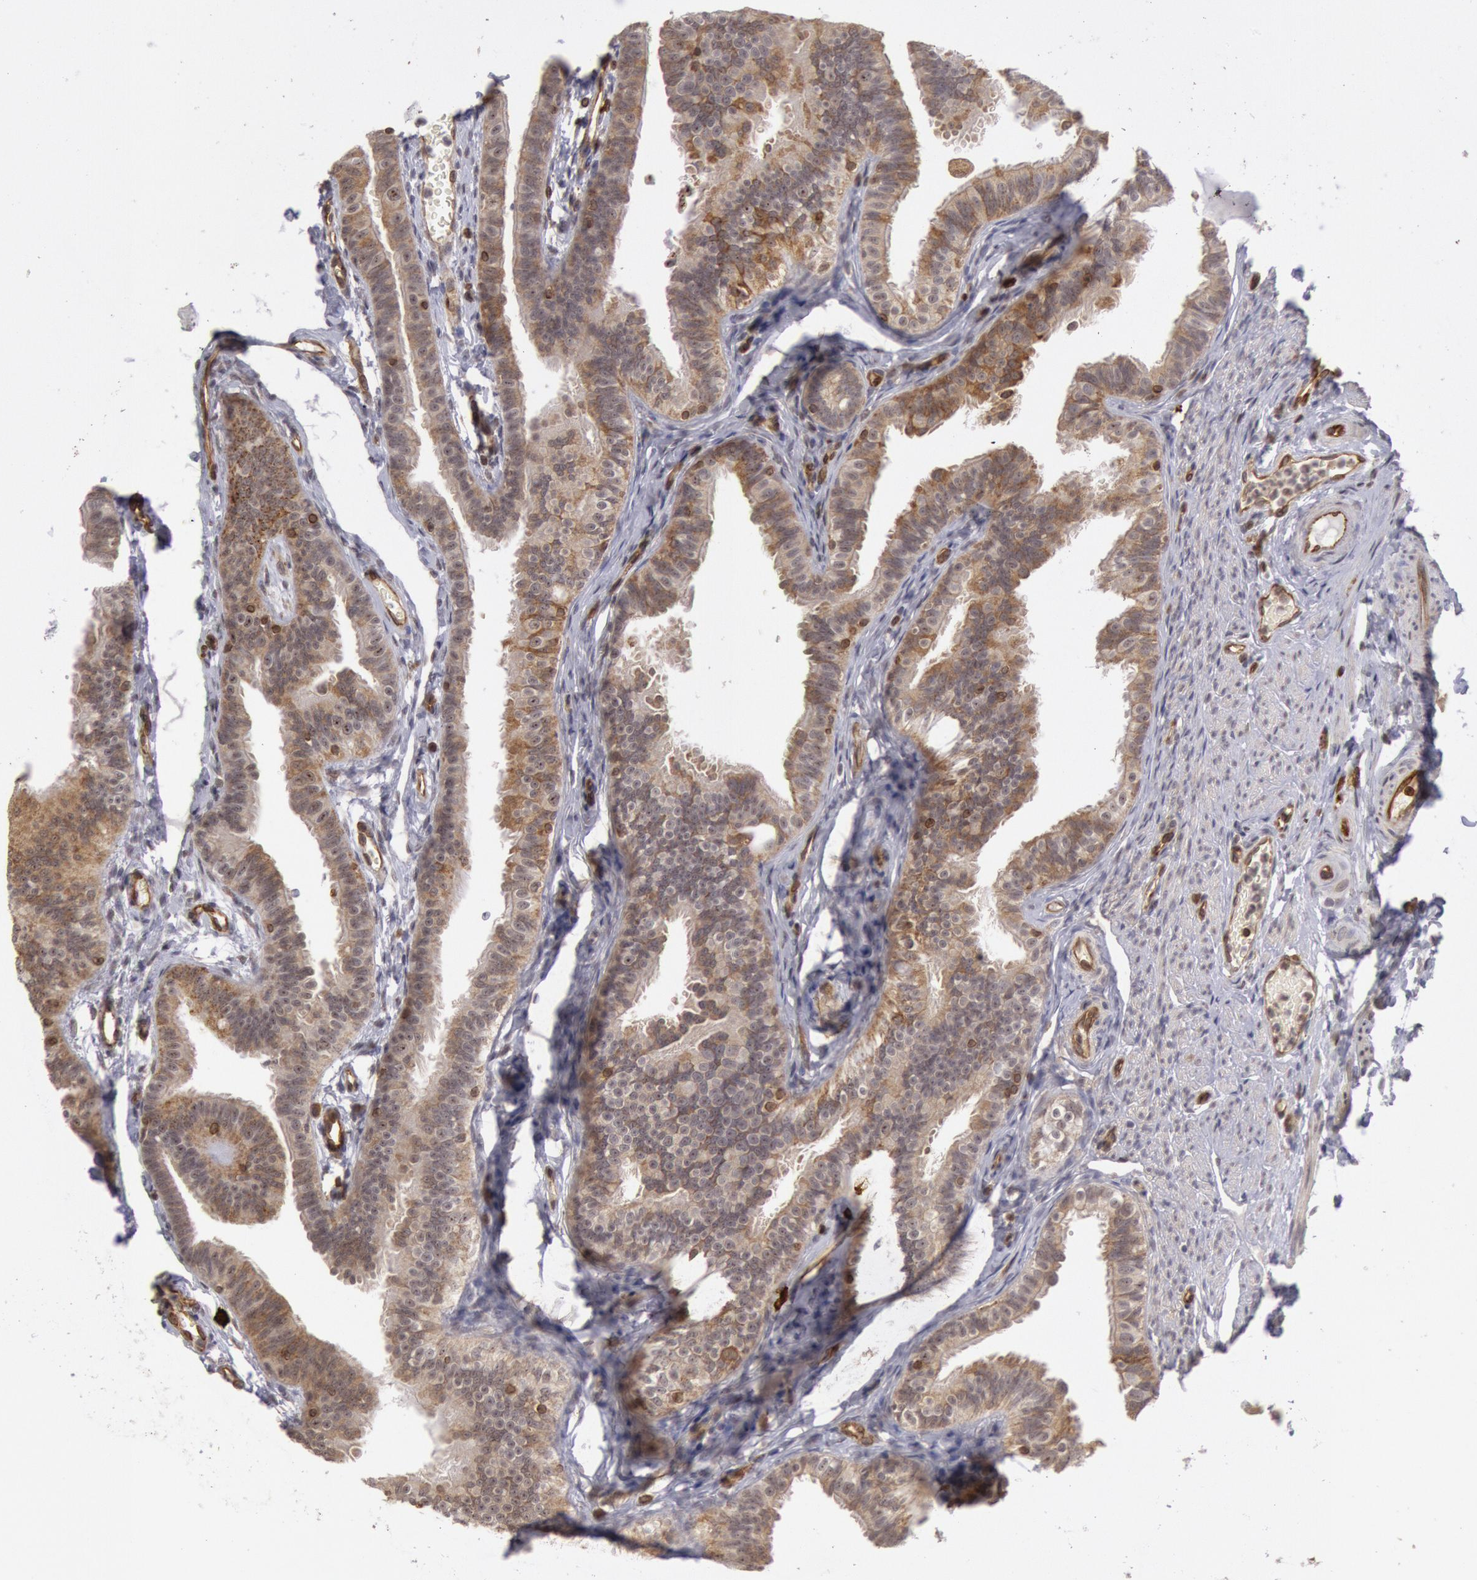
{"staining": {"intensity": "weak", "quantity": "<25%", "location": "cytoplasmic/membranous"}, "tissue": "fallopian tube", "cell_type": "Glandular cells", "image_type": "normal", "snomed": [{"axis": "morphology", "description": "Normal tissue, NOS"}, {"axis": "morphology", "description": "Dermoid, NOS"}, {"axis": "topography", "description": "Fallopian tube"}], "caption": "Micrograph shows no protein staining in glandular cells of unremarkable fallopian tube.", "gene": "ENSG00000250264", "patient": {"sex": "female", "age": 33}}